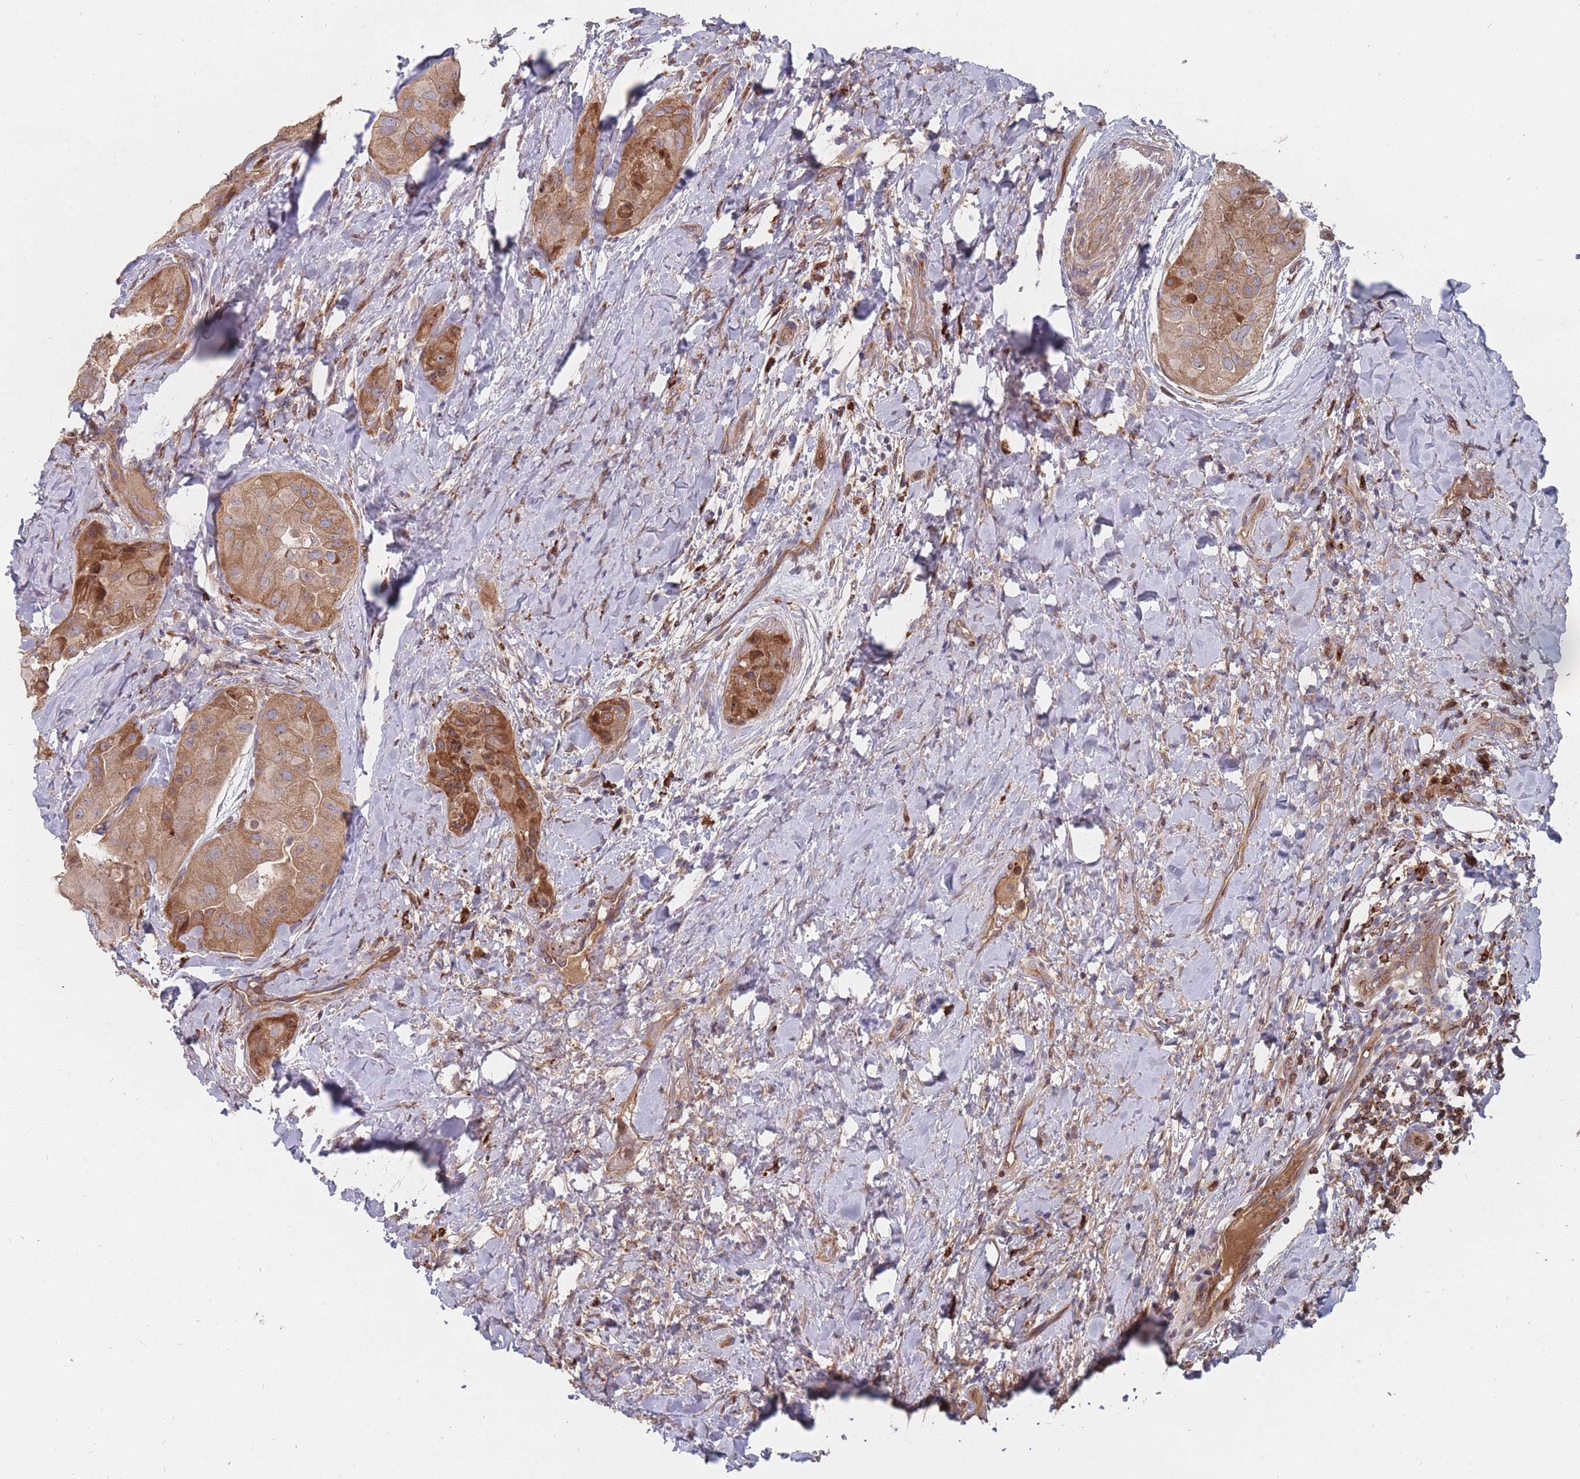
{"staining": {"intensity": "moderate", "quantity": ">75%", "location": "cytoplasmic/membranous"}, "tissue": "thyroid cancer", "cell_type": "Tumor cells", "image_type": "cancer", "snomed": [{"axis": "morphology", "description": "Normal tissue, NOS"}, {"axis": "morphology", "description": "Papillary adenocarcinoma, NOS"}, {"axis": "topography", "description": "Thyroid gland"}], "caption": "DAB (3,3'-diaminobenzidine) immunohistochemical staining of human papillary adenocarcinoma (thyroid) shows moderate cytoplasmic/membranous protein positivity in about >75% of tumor cells.", "gene": "THSD7B", "patient": {"sex": "female", "age": 59}}